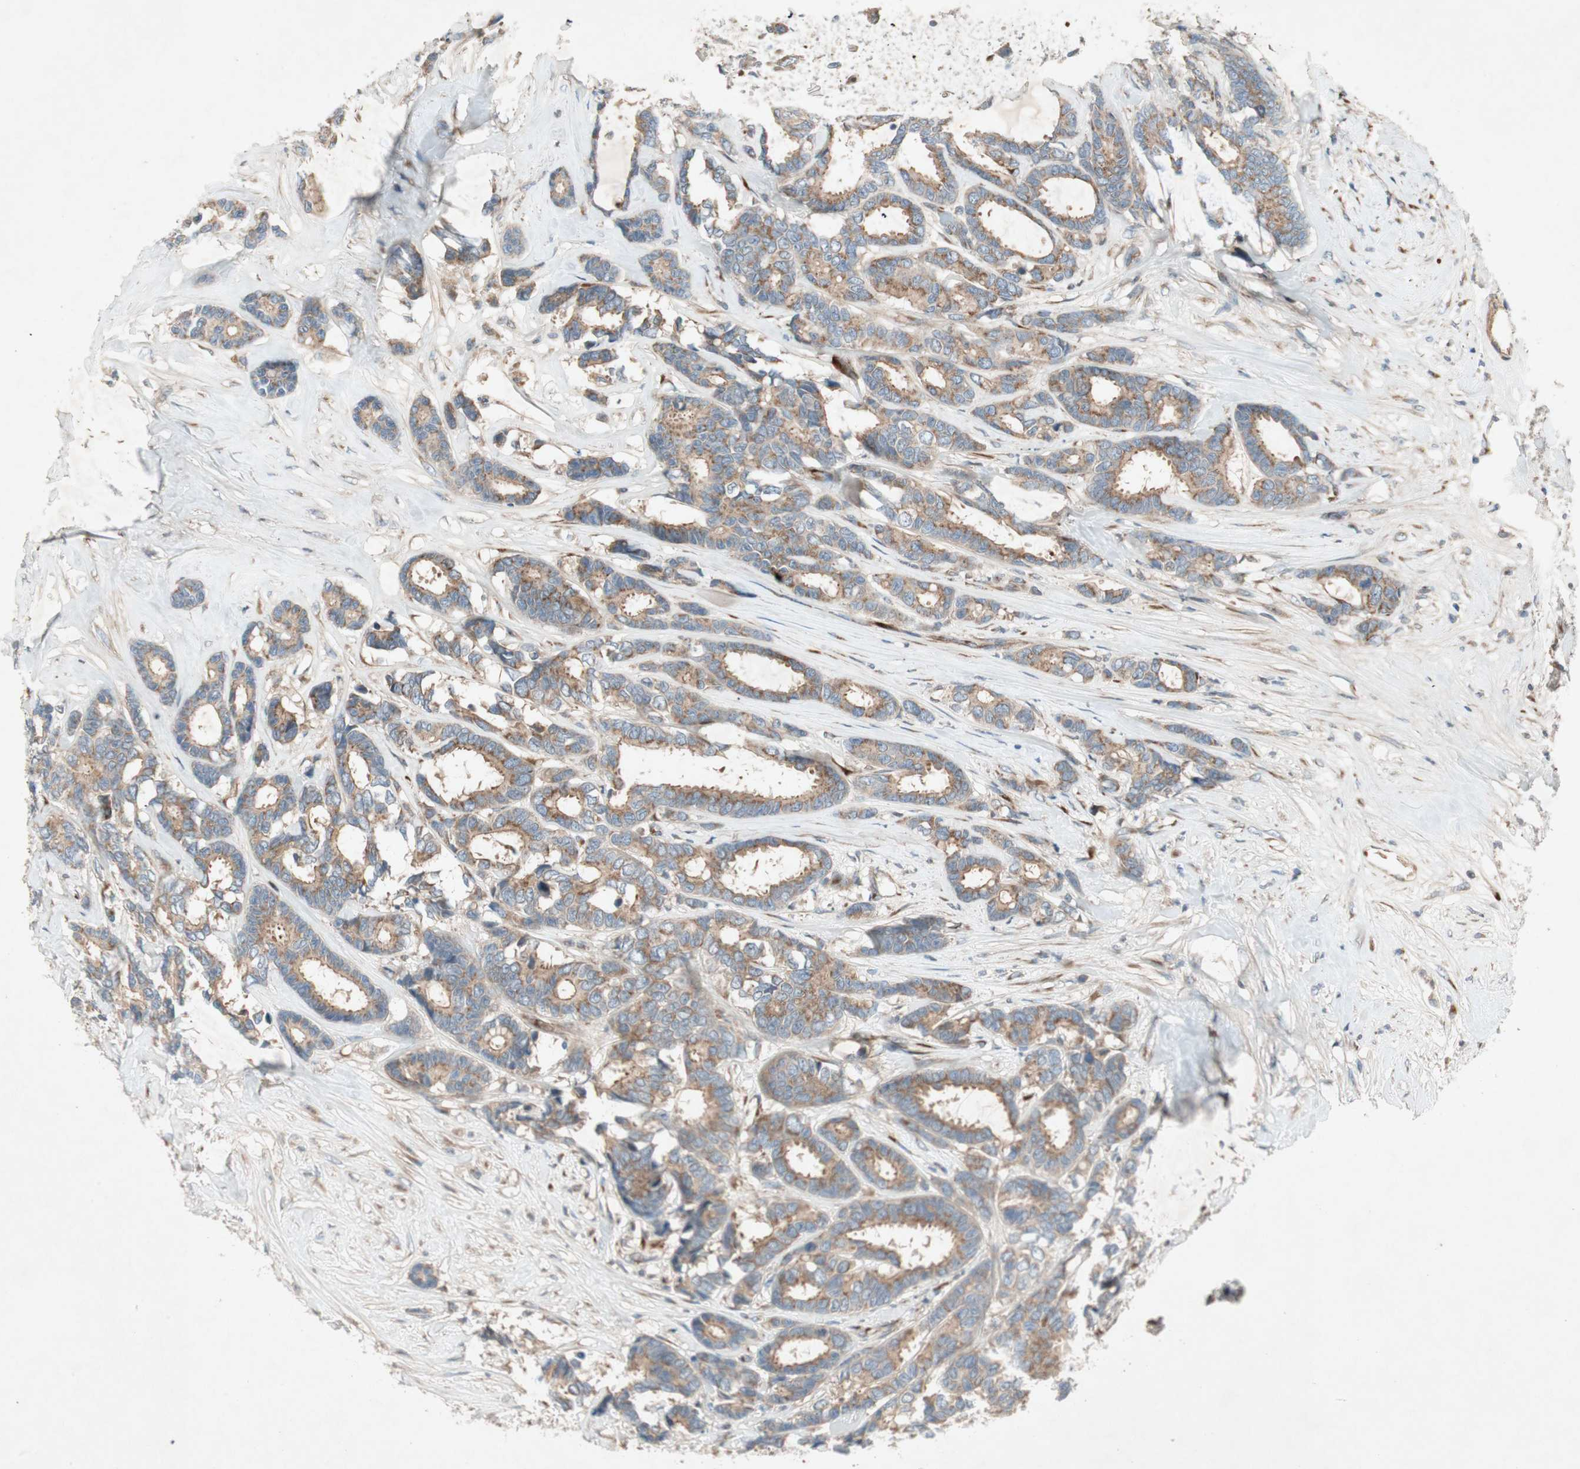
{"staining": {"intensity": "moderate", "quantity": ">75%", "location": "cytoplasmic/membranous"}, "tissue": "breast cancer", "cell_type": "Tumor cells", "image_type": "cancer", "snomed": [{"axis": "morphology", "description": "Duct carcinoma"}, {"axis": "topography", "description": "Breast"}], "caption": "Immunohistochemistry (IHC) photomicrograph of human breast intraductal carcinoma stained for a protein (brown), which demonstrates medium levels of moderate cytoplasmic/membranous expression in approximately >75% of tumor cells.", "gene": "APOO", "patient": {"sex": "female", "age": 87}}